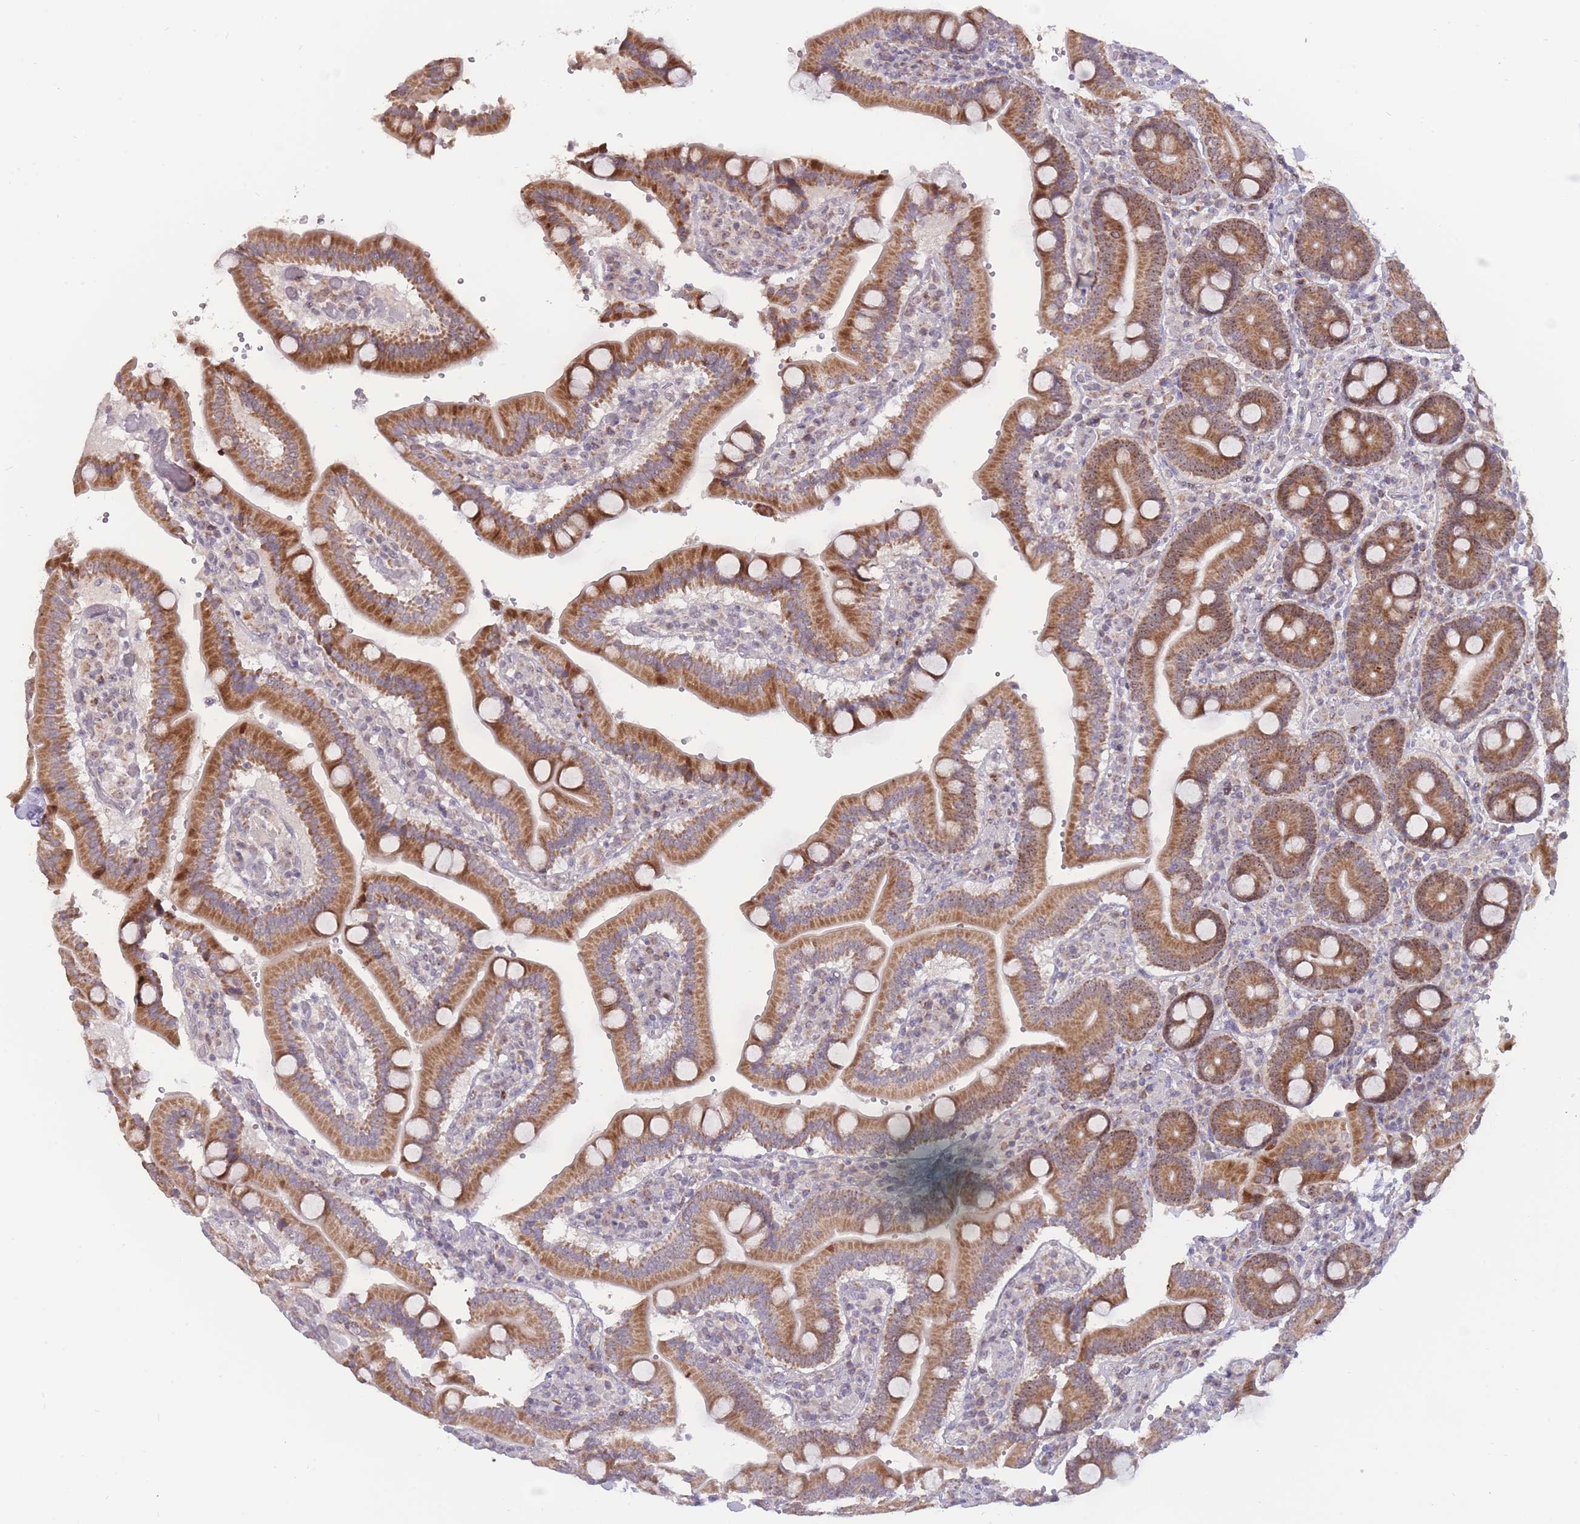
{"staining": {"intensity": "strong", "quantity": ">75%", "location": "cytoplasmic/membranous,nuclear"}, "tissue": "duodenum", "cell_type": "Glandular cells", "image_type": "normal", "snomed": [{"axis": "morphology", "description": "Normal tissue, NOS"}, {"axis": "topography", "description": "Duodenum"}], "caption": "Normal duodenum was stained to show a protein in brown. There is high levels of strong cytoplasmic/membranous,nuclear staining in approximately >75% of glandular cells.", "gene": "MCIDAS", "patient": {"sex": "female", "age": 62}}